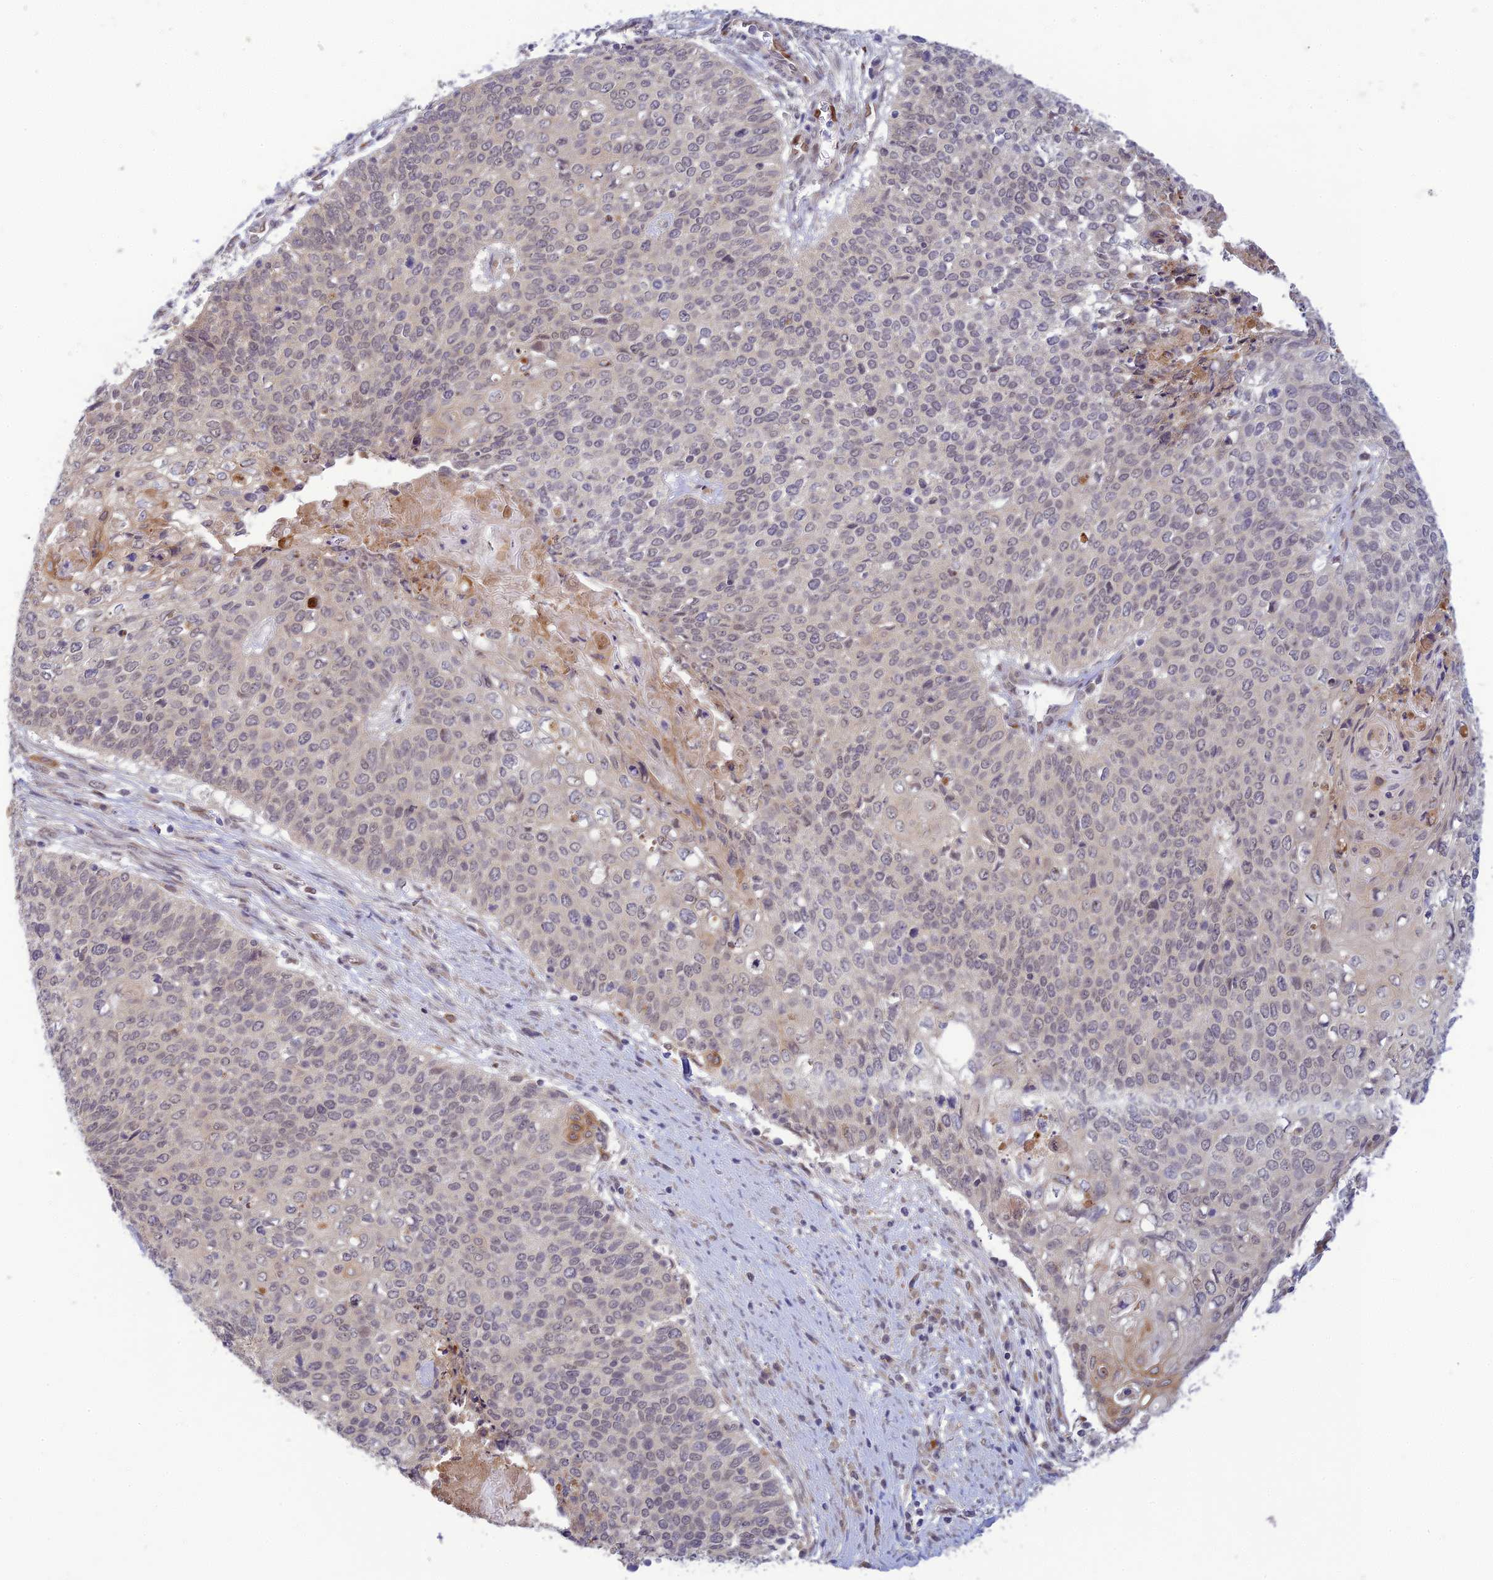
{"staining": {"intensity": "weak", "quantity": "25%-75%", "location": "cytoplasmic/membranous,nuclear"}, "tissue": "cervical cancer", "cell_type": "Tumor cells", "image_type": "cancer", "snomed": [{"axis": "morphology", "description": "Squamous cell carcinoma, NOS"}, {"axis": "topography", "description": "Cervix"}], "caption": "This image demonstrates immunohistochemistry staining of human cervical squamous cell carcinoma, with low weak cytoplasmic/membranous and nuclear expression in approximately 25%-75% of tumor cells.", "gene": "SKIC8", "patient": {"sex": "female", "age": 39}}